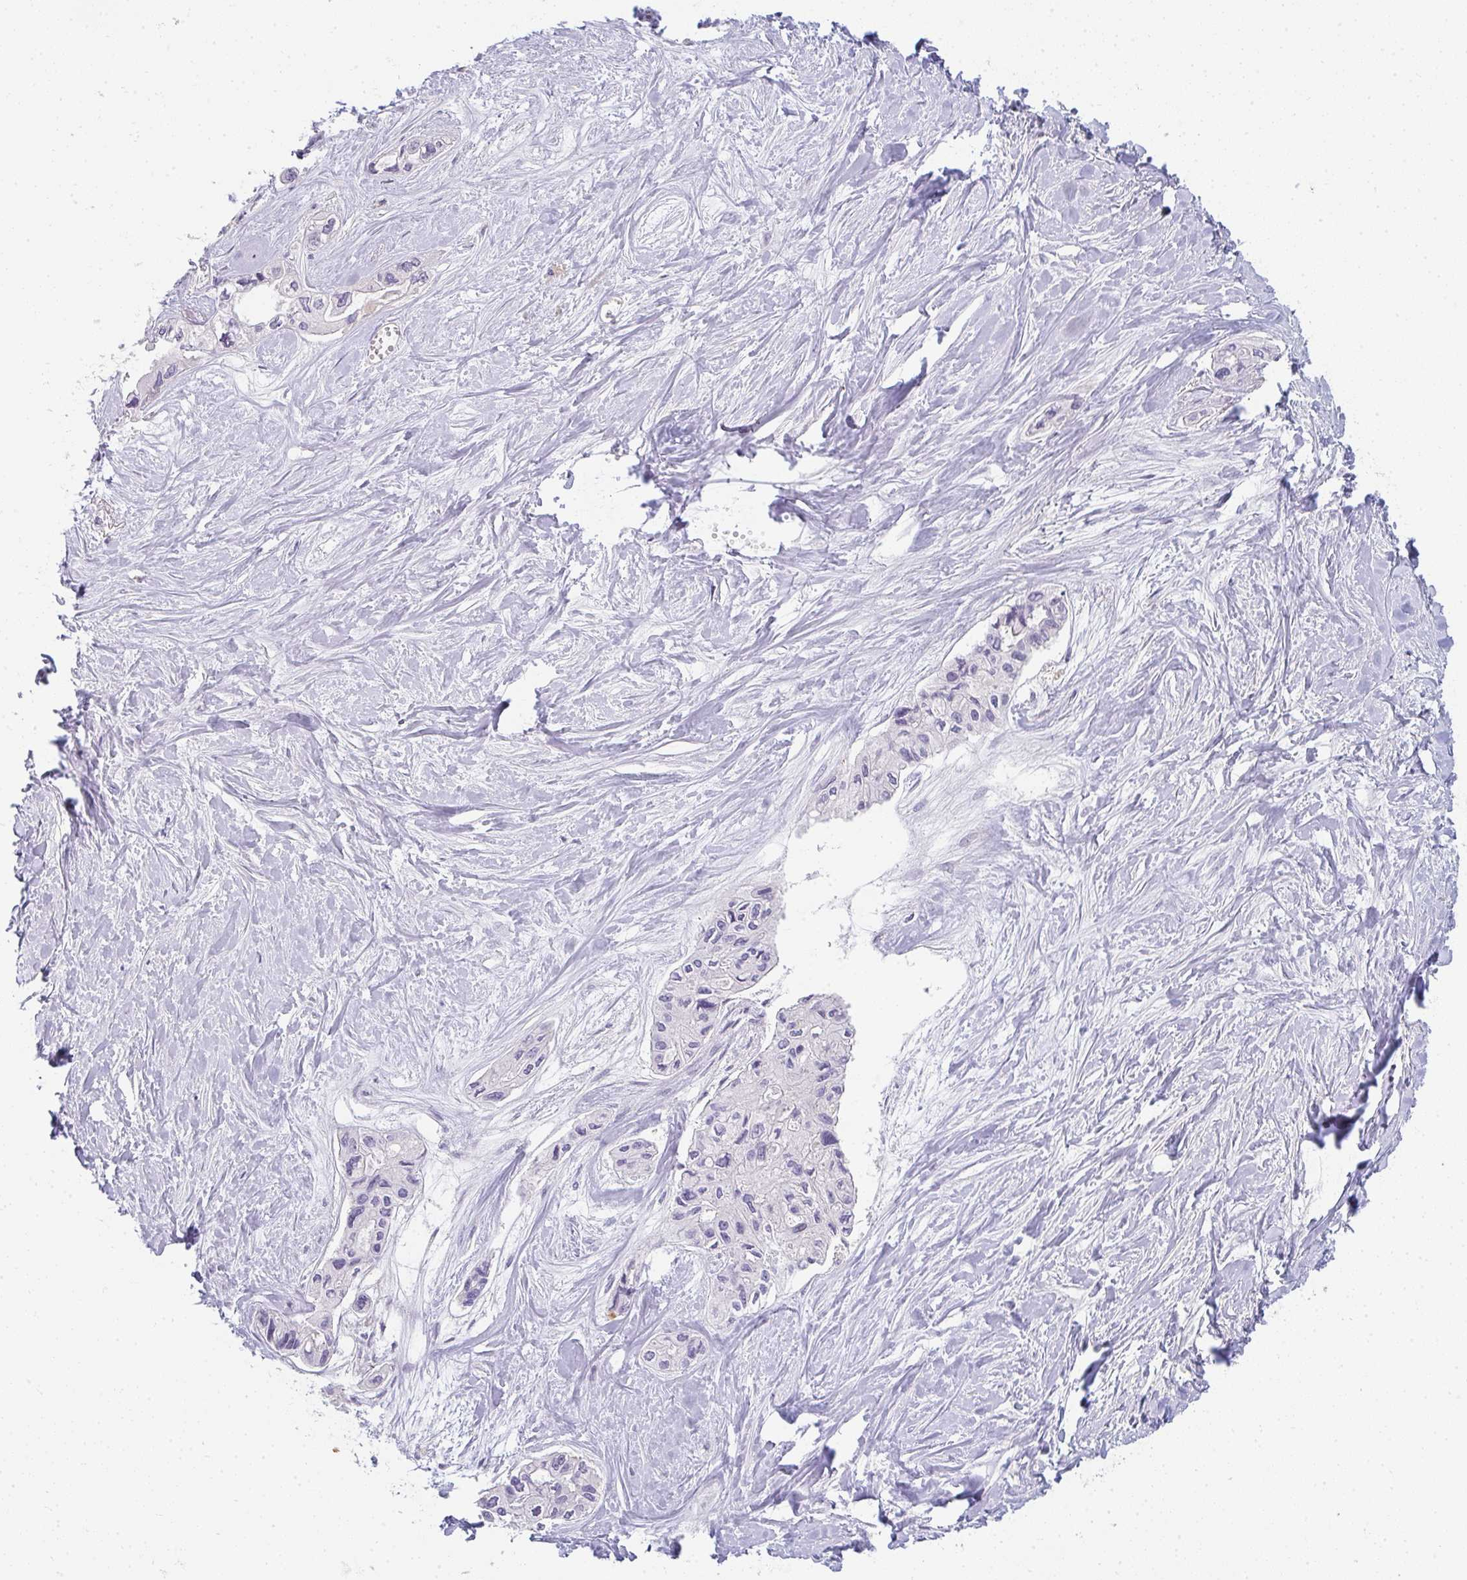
{"staining": {"intensity": "negative", "quantity": "none", "location": "none"}, "tissue": "pancreatic cancer", "cell_type": "Tumor cells", "image_type": "cancer", "snomed": [{"axis": "morphology", "description": "Adenocarcinoma, NOS"}, {"axis": "topography", "description": "Pancreas"}], "caption": "Immunohistochemistry of adenocarcinoma (pancreatic) shows no positivity in tumor cells.", "gene": "PPP1R3G", "patient": {"sex": "female", "age": 50}}